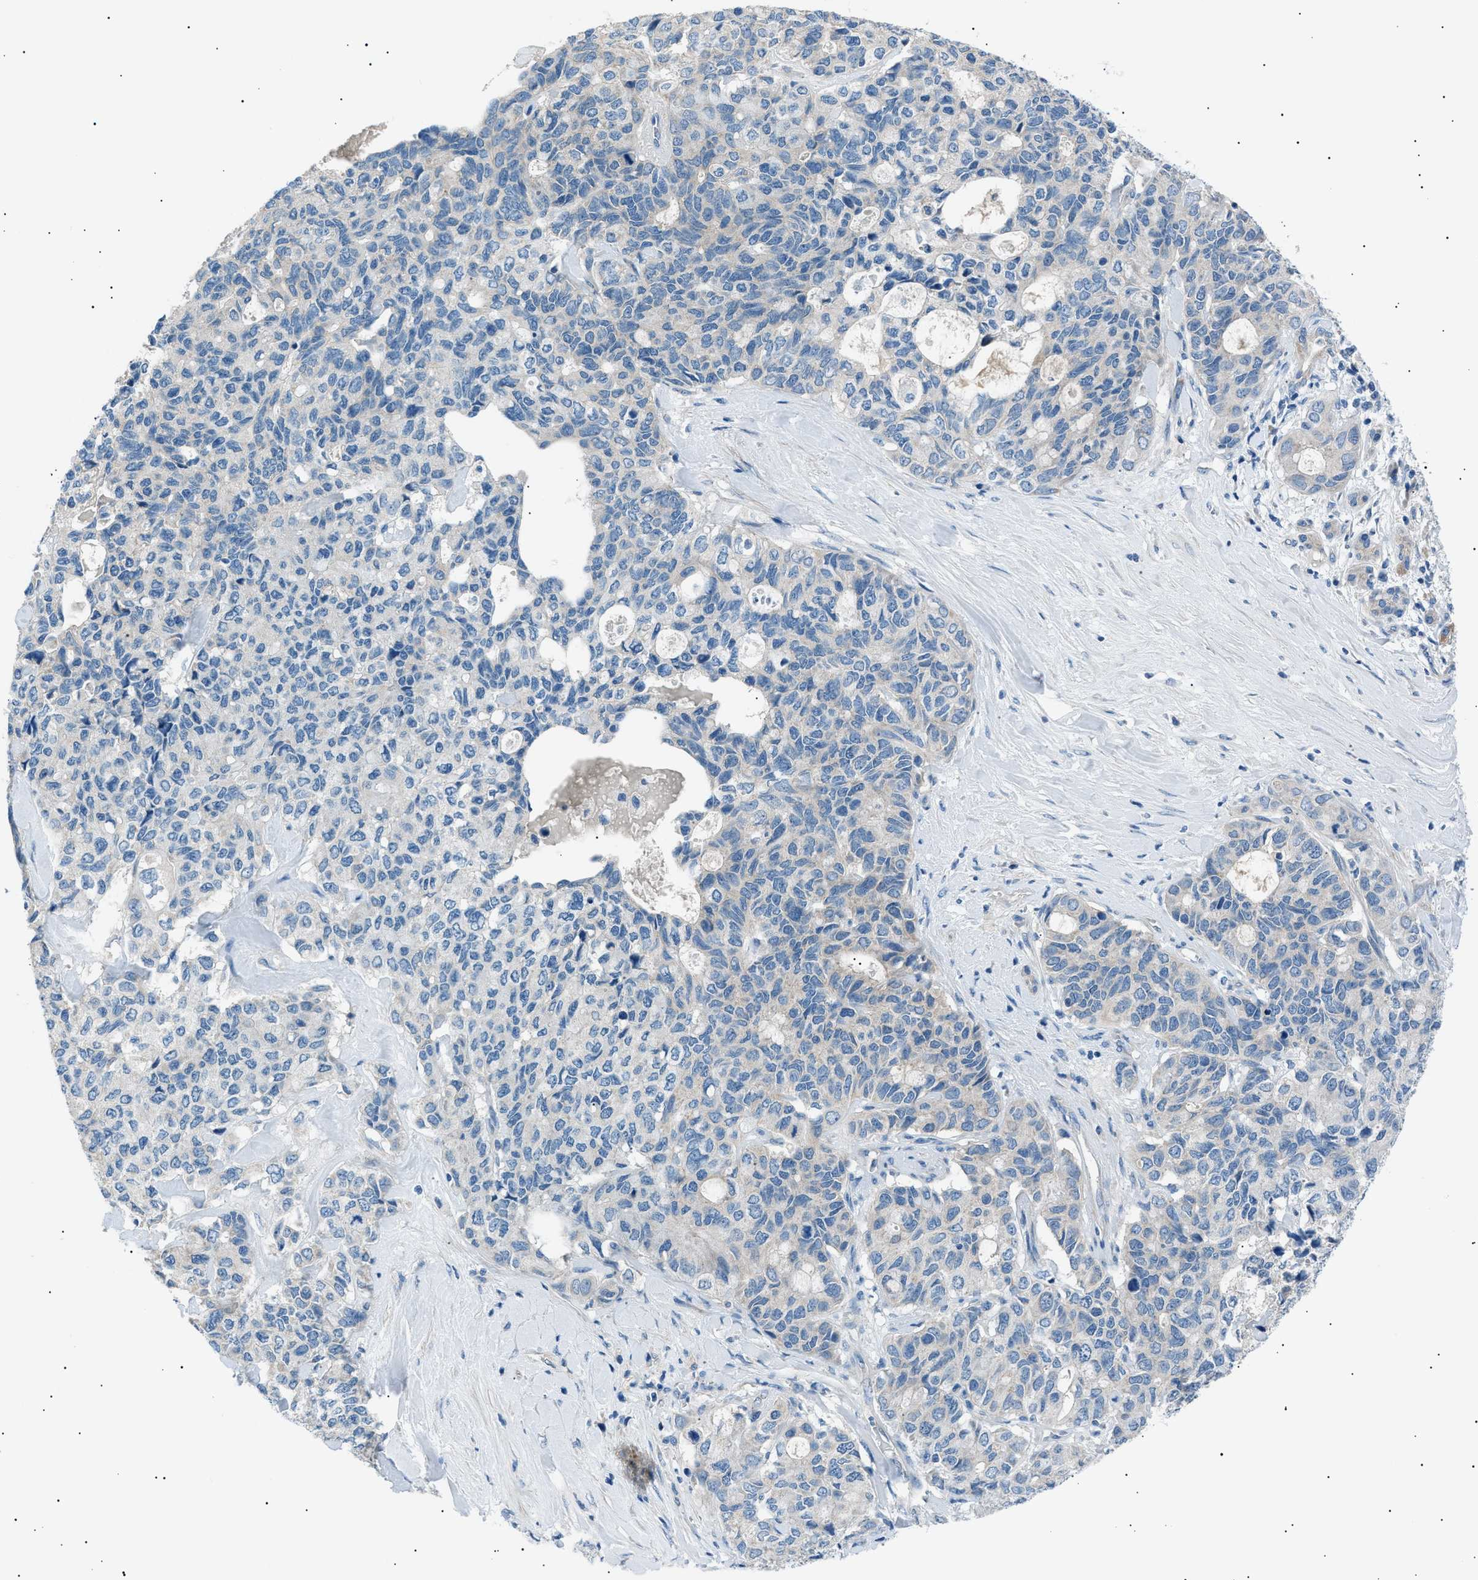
{"staining": {"intensity": "negative", "quantity": "none", "location": "none"}, "tissue": "pancreatic cancer", "cell_type": "Tumor cells", "image_type": "cancer", "snomed": [{"axis": "morphology", "description": "Adenocarcinoma, NOS"}, {"axis": "topography", "description": "Pancreas"}], "caption": "Tumor cells are negative for brown protein staining in pancreatic cancer (adenocarcinoma). Nuclei are stained in blue.", "gene": "LRRC37B", "patient": {"sex": "female", "age": 56}}